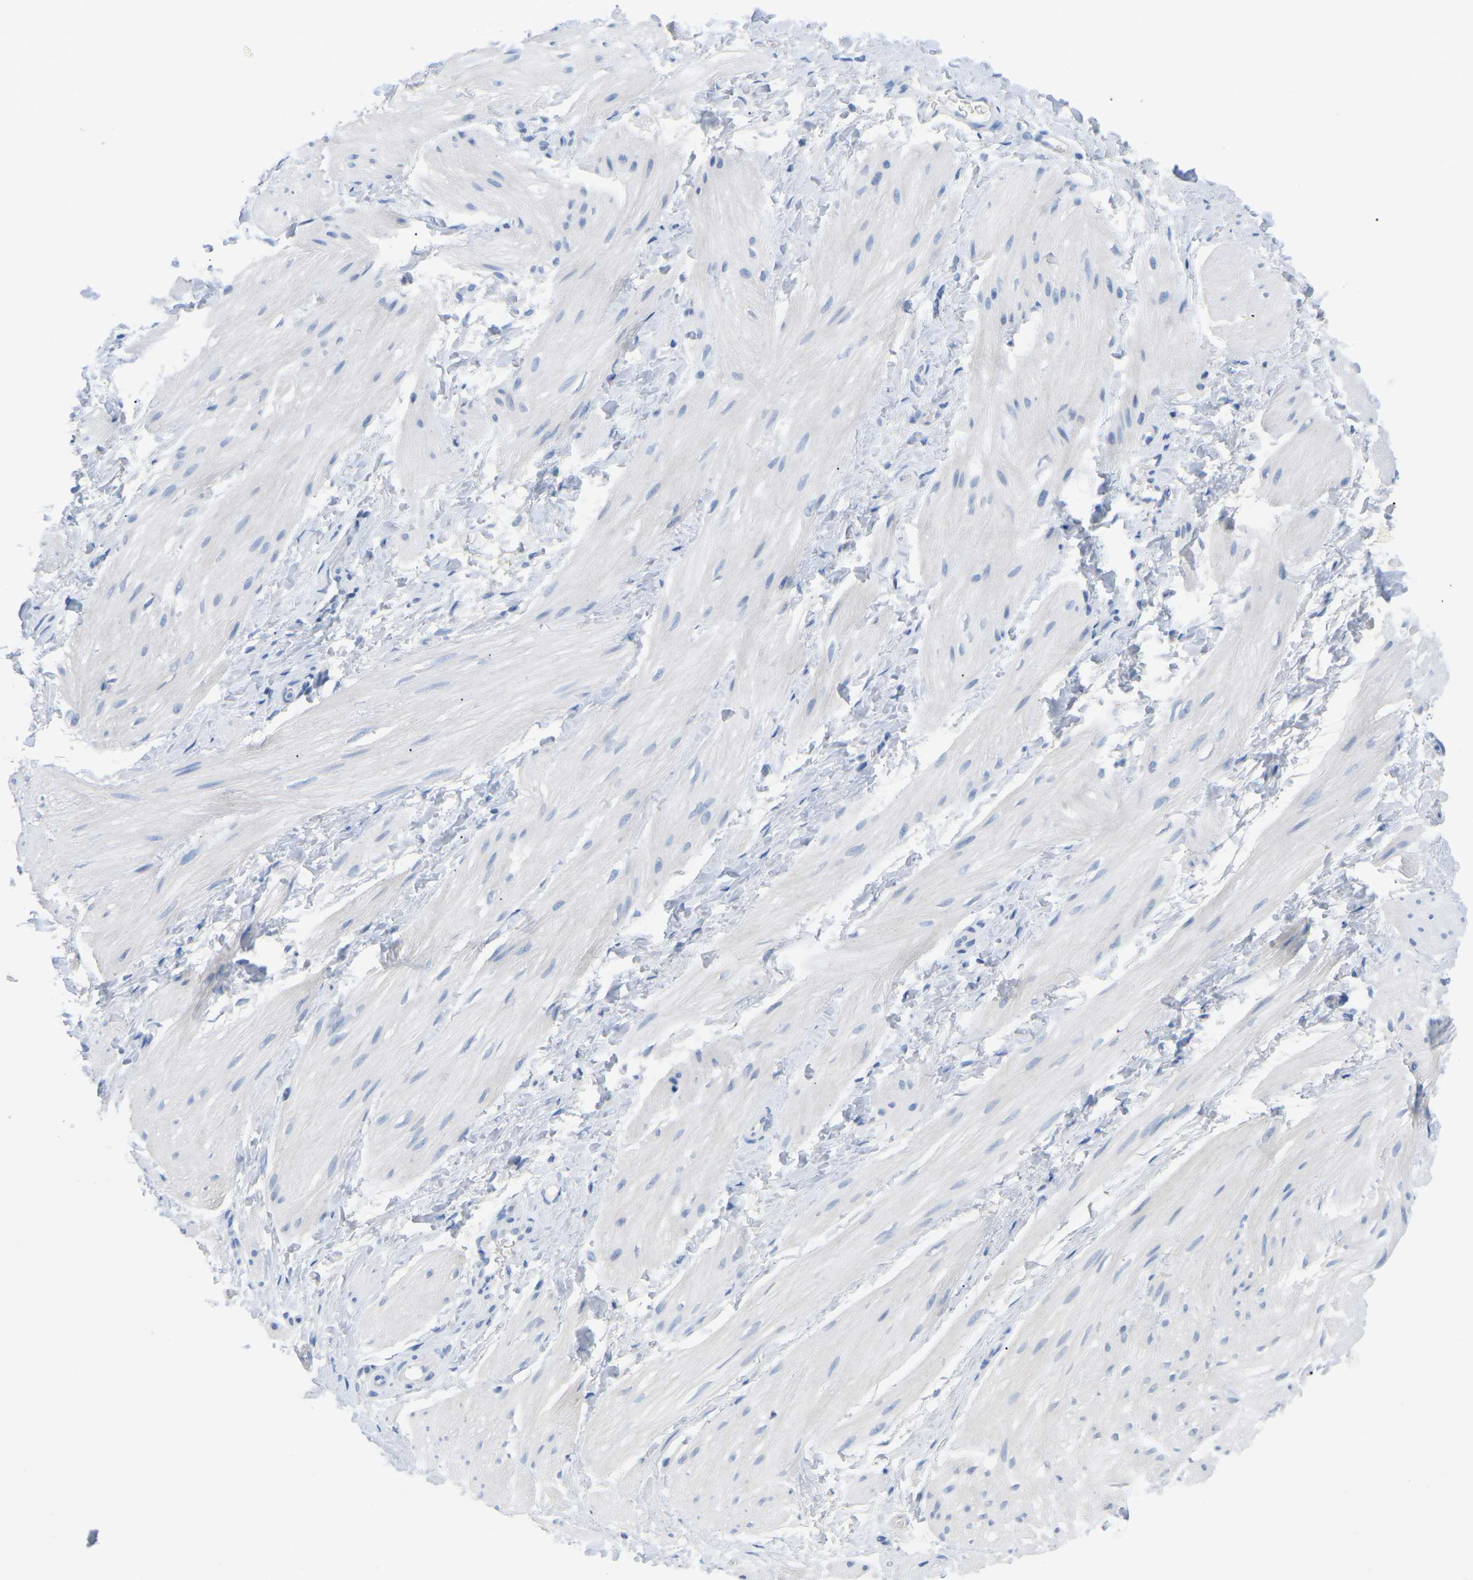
{"staining": {"intensity": "negative", "quantity": "none", "location": "none"}, "tissue": "smooth muscle", "cell_type": "Smooth muscle cells", "image_type": "normal", "snomed": [{"axis": "morphology", "description": "Normal tissue, NOS"}, {"axis": "topography", "description": "Smooth muscle"}], "caption": "Immunohistochemistry photomicrograph of benign smooth muscle stained for a protein (brown), which reveals no staining in smooth muscle cells.", "gene": "HBG2", "patient": {"sex": "male", "age": 16}}